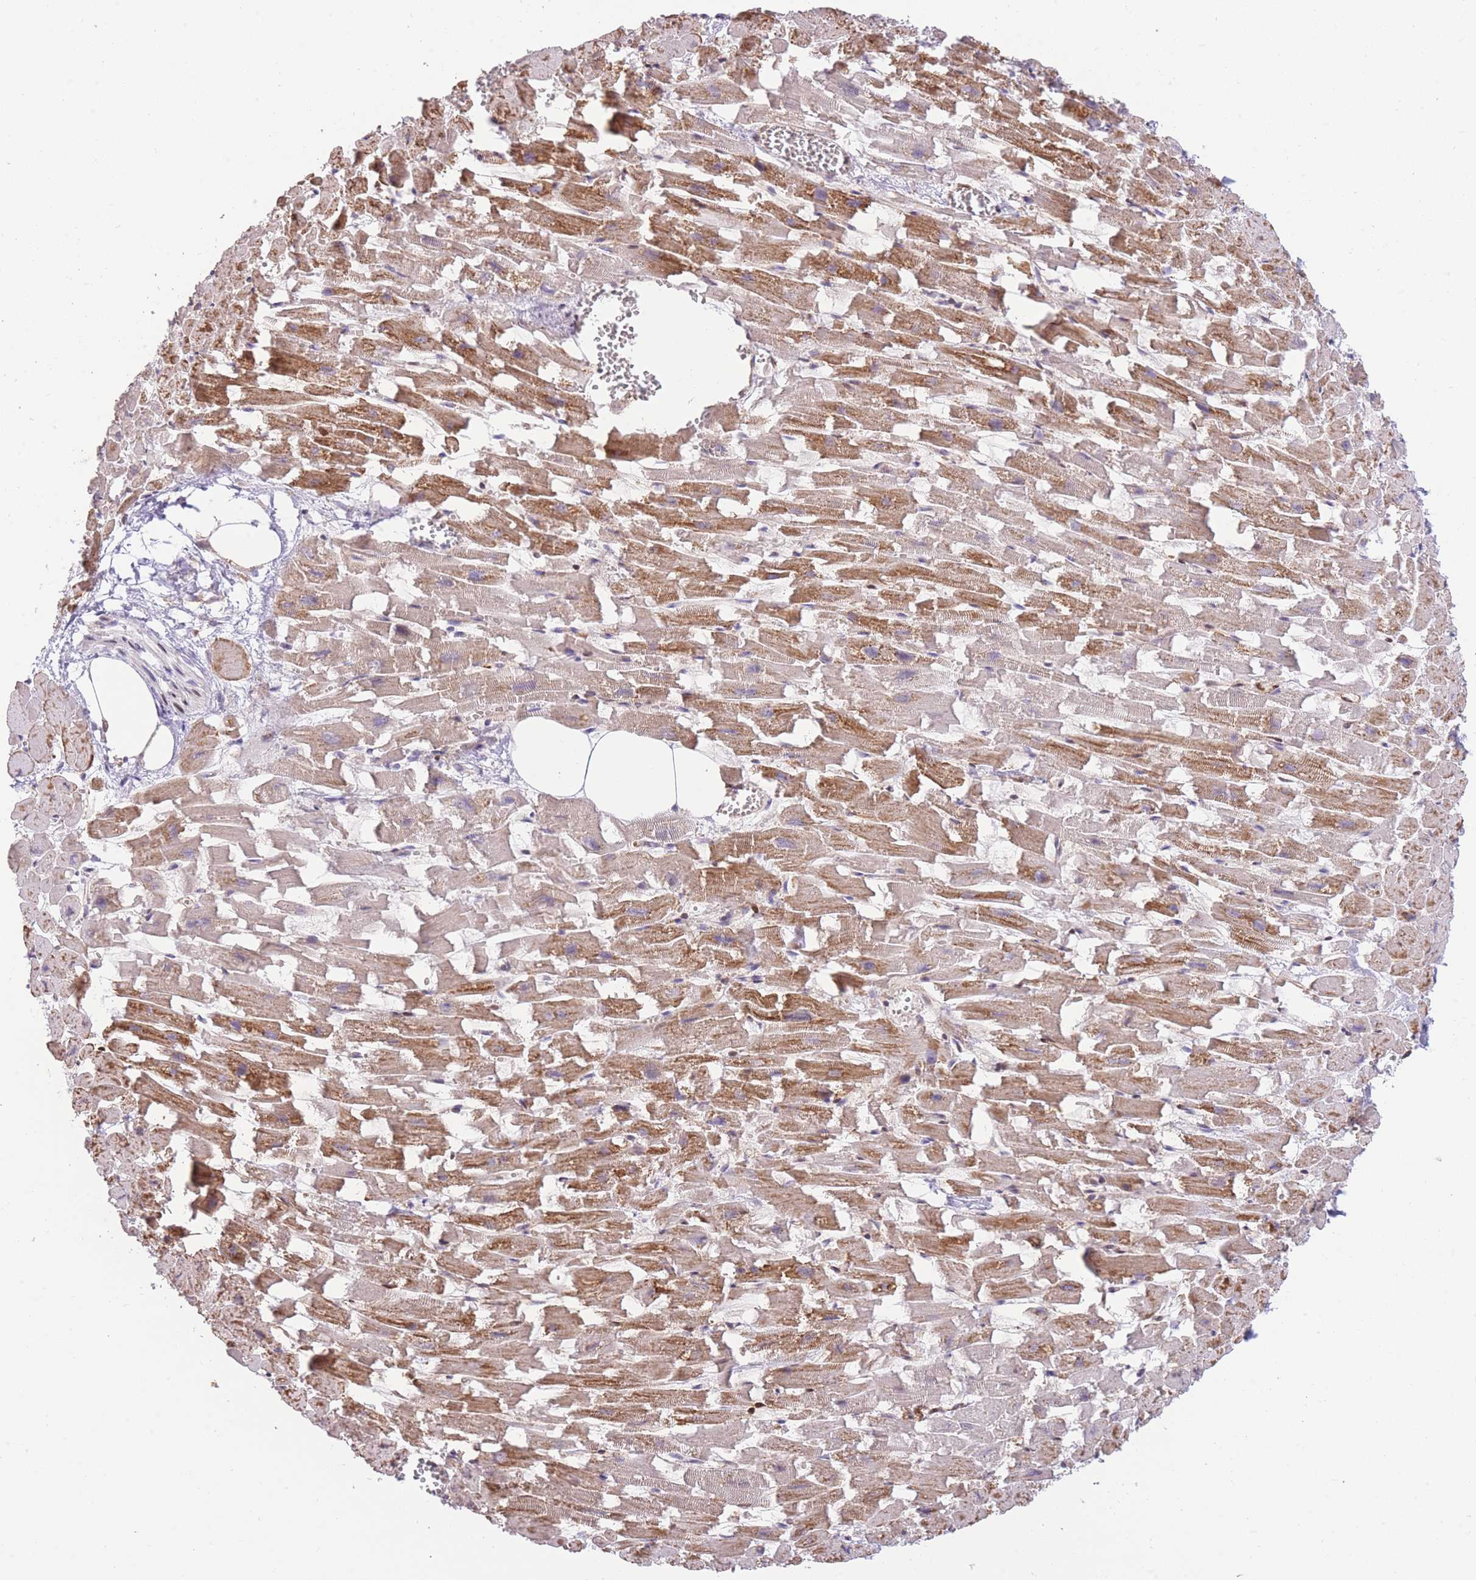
{"staining": {"intensity": "moderate", "quantity": ">75%", "location": "cytoplasmic/membranous"}, "tissue": "heart muscle", "cell_type": "Cardiomyocytes", "image_type": "normal", "snomed": [{"axis": "morphology", "description": "Normal tissue, NOS"}, {"axis": "topography", "description": "Heart"}], "caption": "Moderate cytoplasmic/membranous staining for a protein is seen in approximately >75% of cardiomyocytes of normal heart muscle using IHC.", "gene": "BOLA2B", "patient": {"sex": "female", "age": 64}}